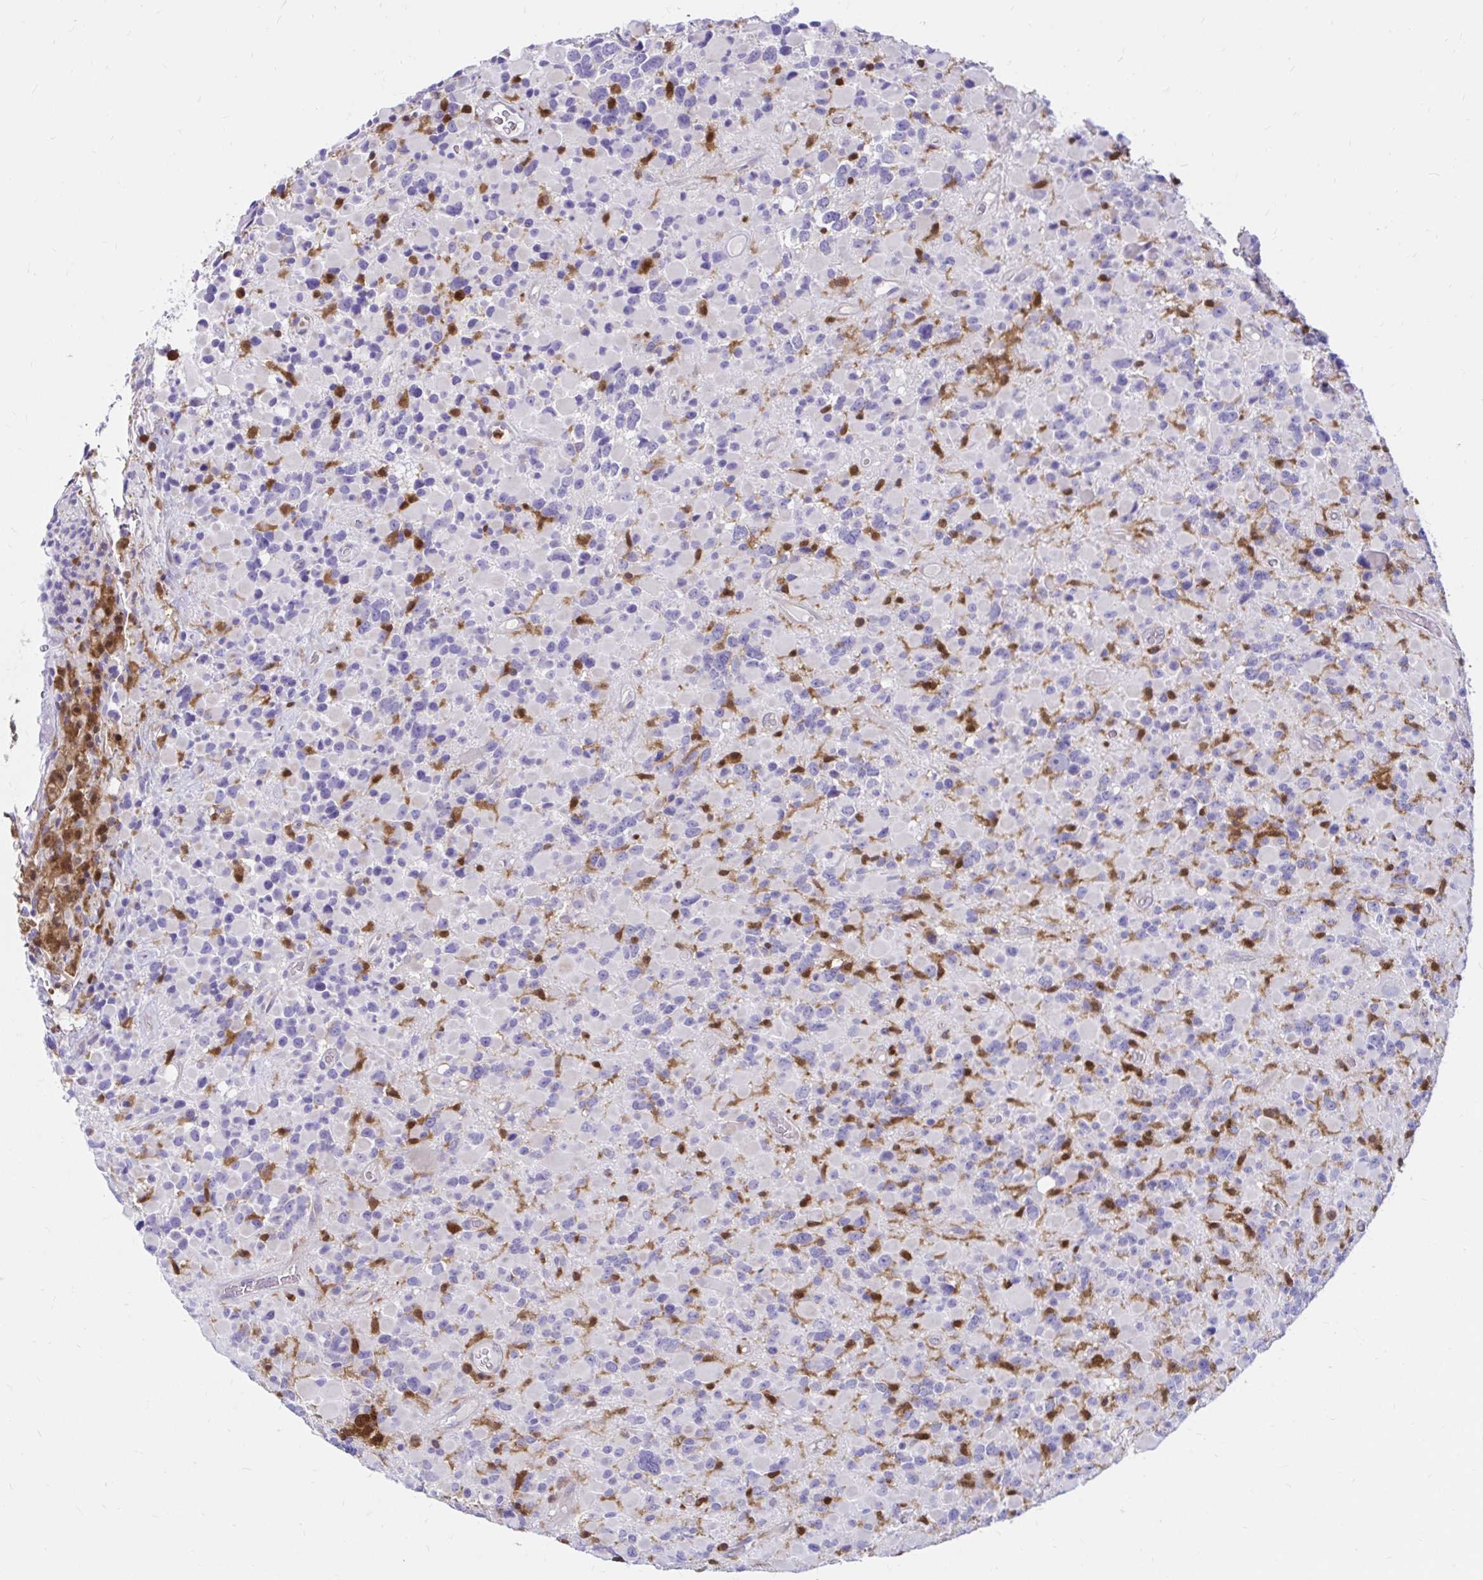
{"staining": {"intensity": "negative", "quantity": "none", "location": "none"}, "tissue": "glioma", "cell_type": "Tumor cells", "image_type": "cancer", "snomed": [{"axis": "morphology", "description": "Glioma, malignant, High grade"}, {"axis": "topography", "description": "Brain"}], "caption": "High power microscopy micrograph of an immunohistochemistry micrograph of glioma, revealing no significant staining in tumor cells.", "gene": "PYCARD", "patient": {"sex": "female", "age": 40}}